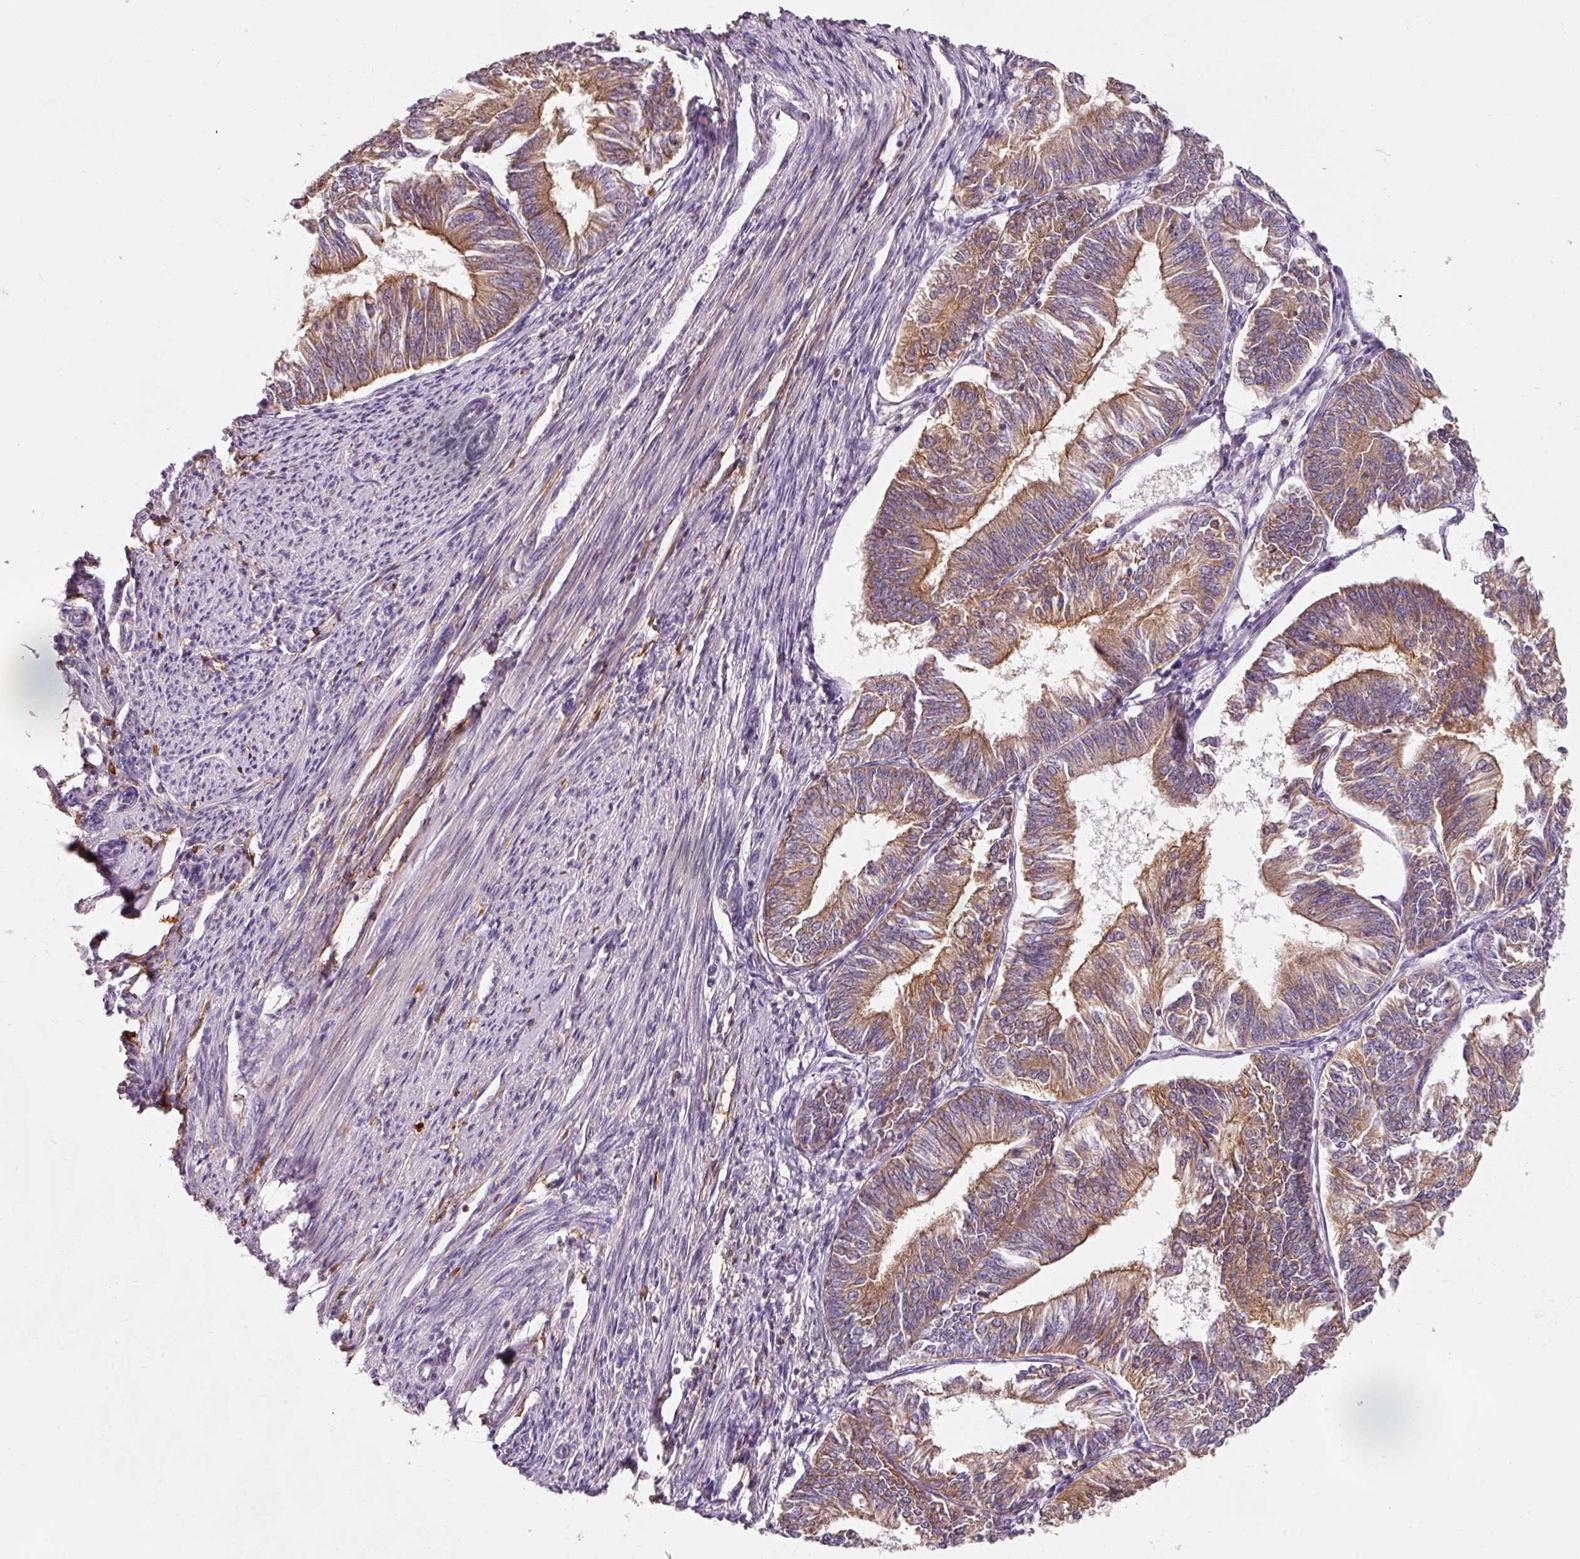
{"staining": {"intensity": "moderate", "quantity": ">75%", "location": "cytoplasmic/membranous"}, "tissue": "endometrial cancer", "cell_type": "Tumor cells", "image_type": "cancer", "snomed": [{"axis": "morphology", "description": "Adenocarcinoma, NOS"}, {"axis": "topography", "description": "Endometrium"}], "caption": "Immunohistochemical staining of human endometrial adenocarcinoma reveals medium levels of moderate cytoplasmic/membranous expression in about >75% of tumor cells. (brown staining indicates protein expression, while blue staining denotes nuclei).", "gene": "IQGAP2", "patient": {"sex": "female", "age": 58}}